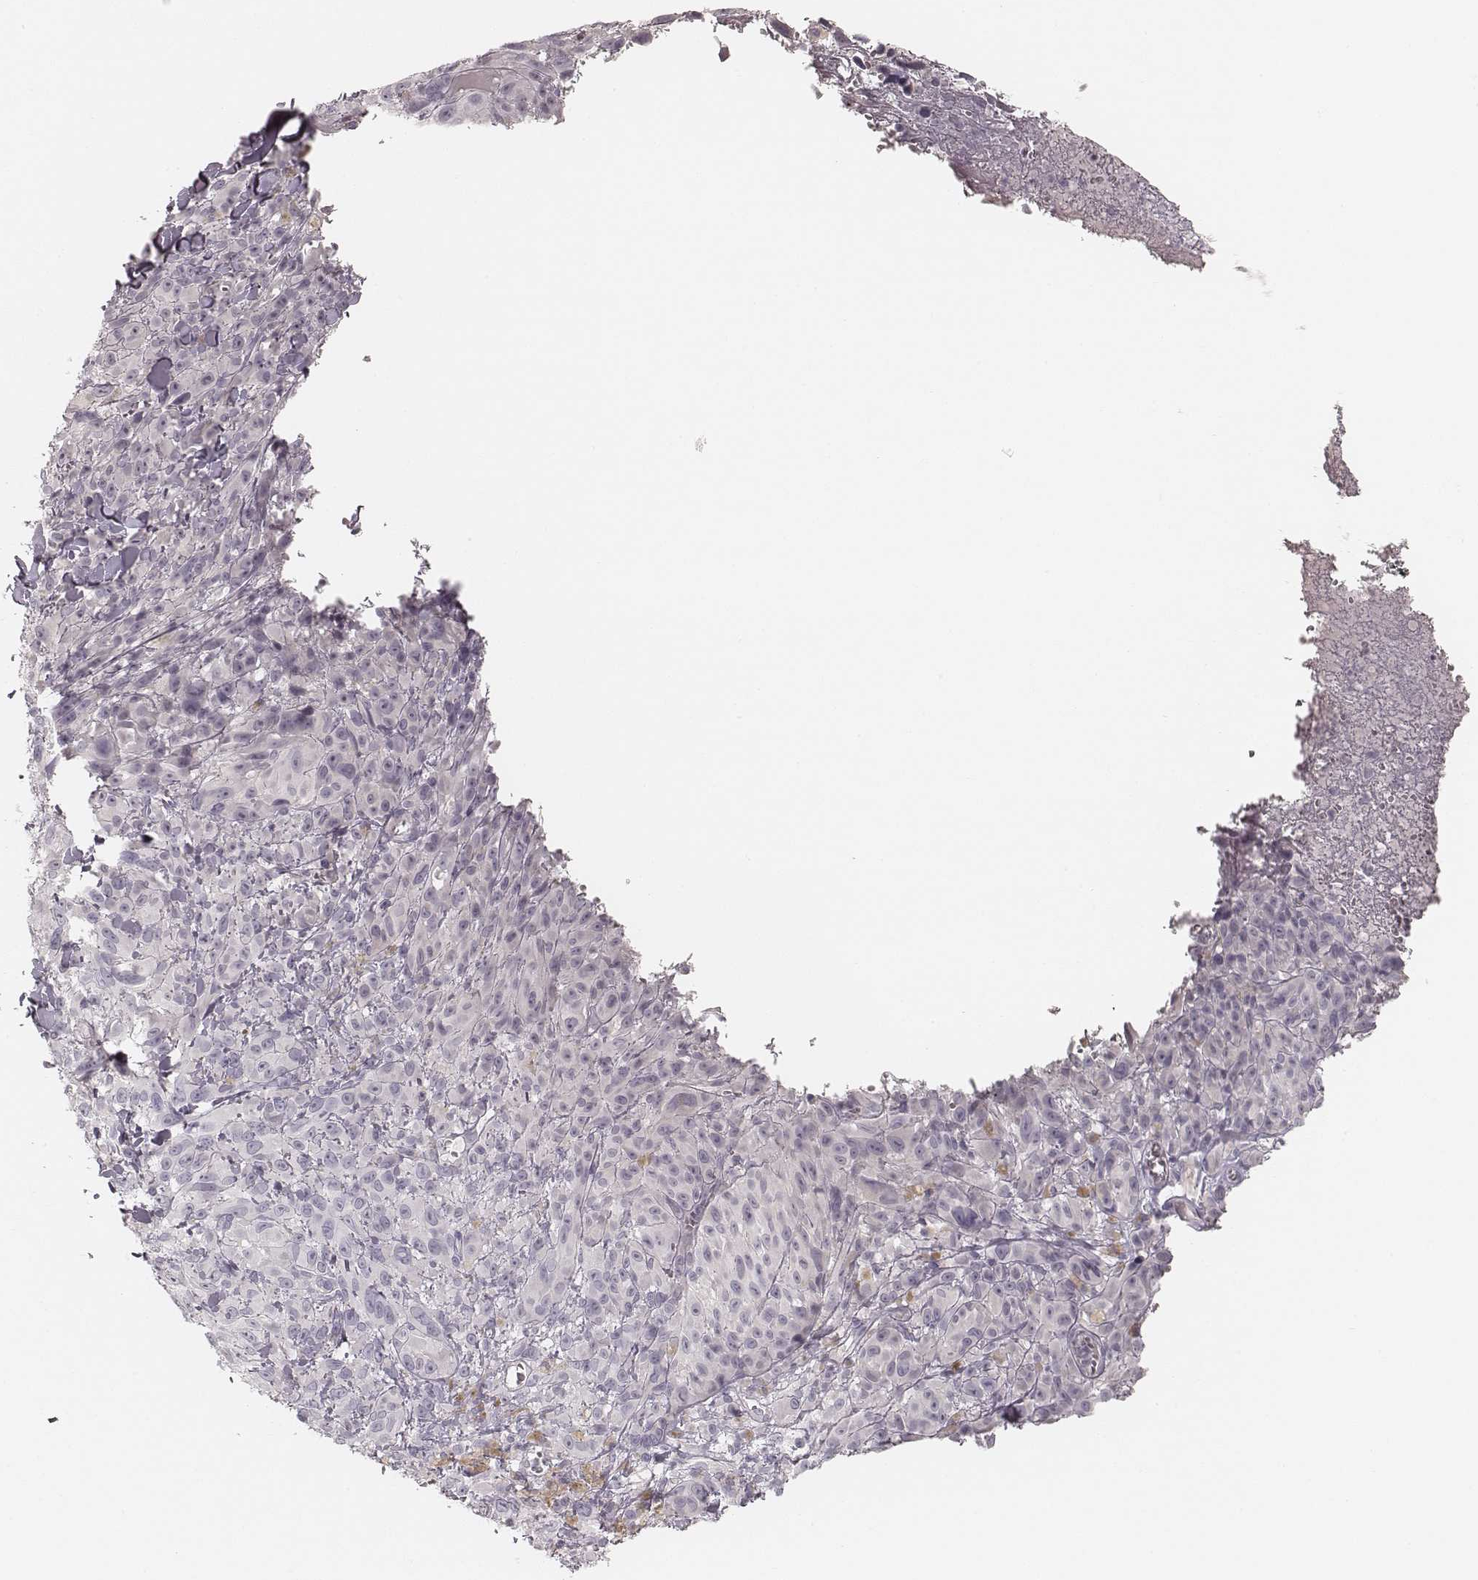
{"staining": {"intensity": "negative", "quantity": "none", "location": "none"}, "tissue": "melanoma", "cell_type": "Tumor cells", "image_type": "cancer", "snomed": [{"axis": "morphology", "description": "Malignant melanoma, NOS"}, {"axis": "topography", "description": "Skin"}], "caption": "Immunohistochemical staining of human malignant melanoma shows no significant expression in tumor cells.", "gene": "SPATA24", "patient": {"sex": "male", "age": 83}}